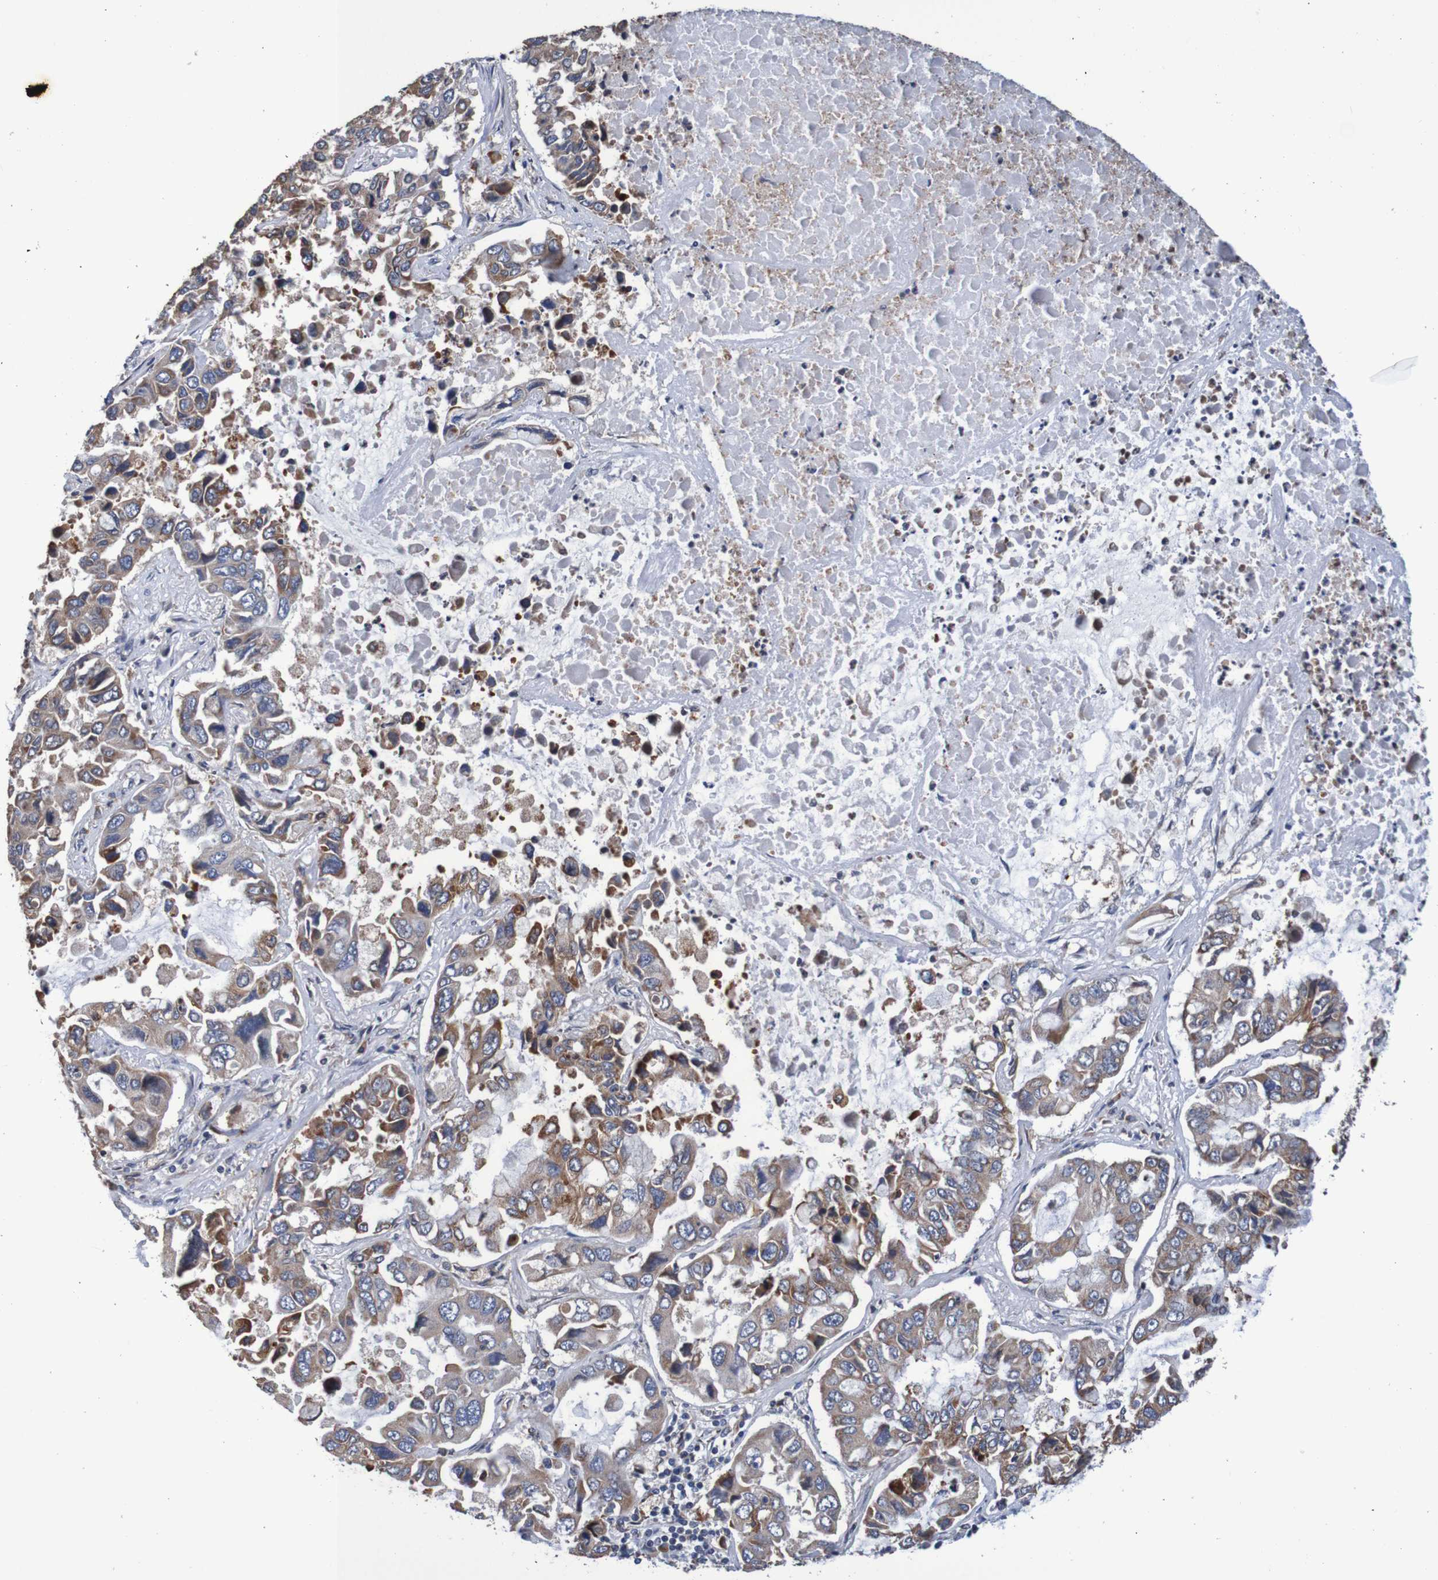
{"staining": {"intensity": "moderate", "quantity": ">75%", "location": "cytoplasmic/membranous"}, "tissue": "lung cancer", "cell_type": "Tumor cells", "image_type": "cancer", "snomed": [{"axis": "morphology", "description": "Adenocarcinoma, NOS"}, {"axis": "topography", "description": "Lung"}], "caption": "Approximately >75% of tumor cells in lung adenocarcinoma exhibit moderate cytoplasmic/membranous protein expression as visualized by brown immunohistochemical staining.", "gene": "FIBP", "patient": {"sex": "male", "age": 64}}